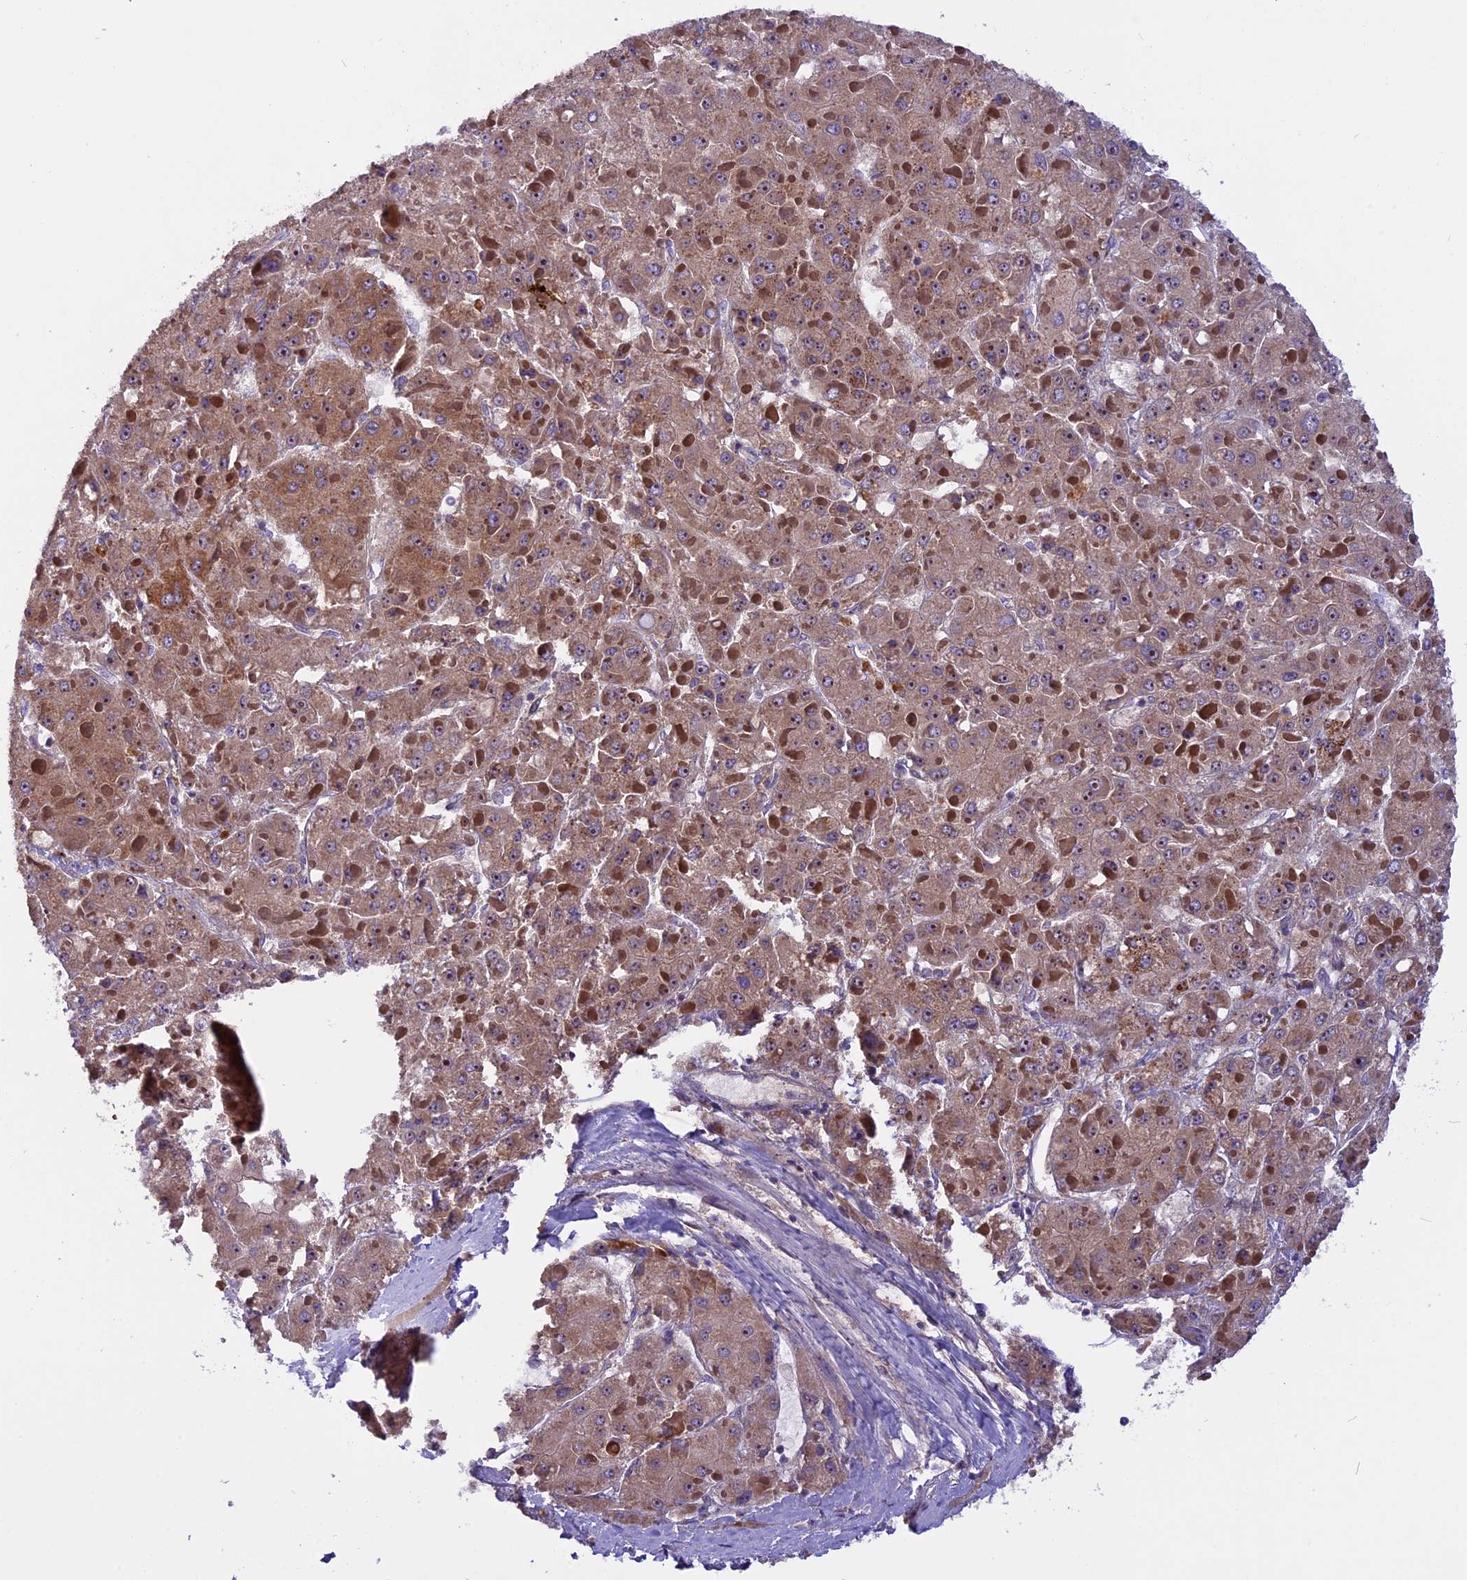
{"staining": {"intensity": "moderate", "quantity": ">75%", "location": "cytoplasmic/membranous"}, "tissue": "liver cancer", "cell_type": "Tumor cells", "image_type": "cancer", "snomed": [{"axis": "morphology", "description": "Carcinoma, Hepatocellular, NOS"}, {"axis": "topography", "description": "Liver"}], "caption": "A brown stain shows moderate cytoplasmic/membranous positivity of a protein in liver hepatocellular carcinoma tumor cells.", "gene": "FRY", "patient": {"sex": "female", "age": 73}}